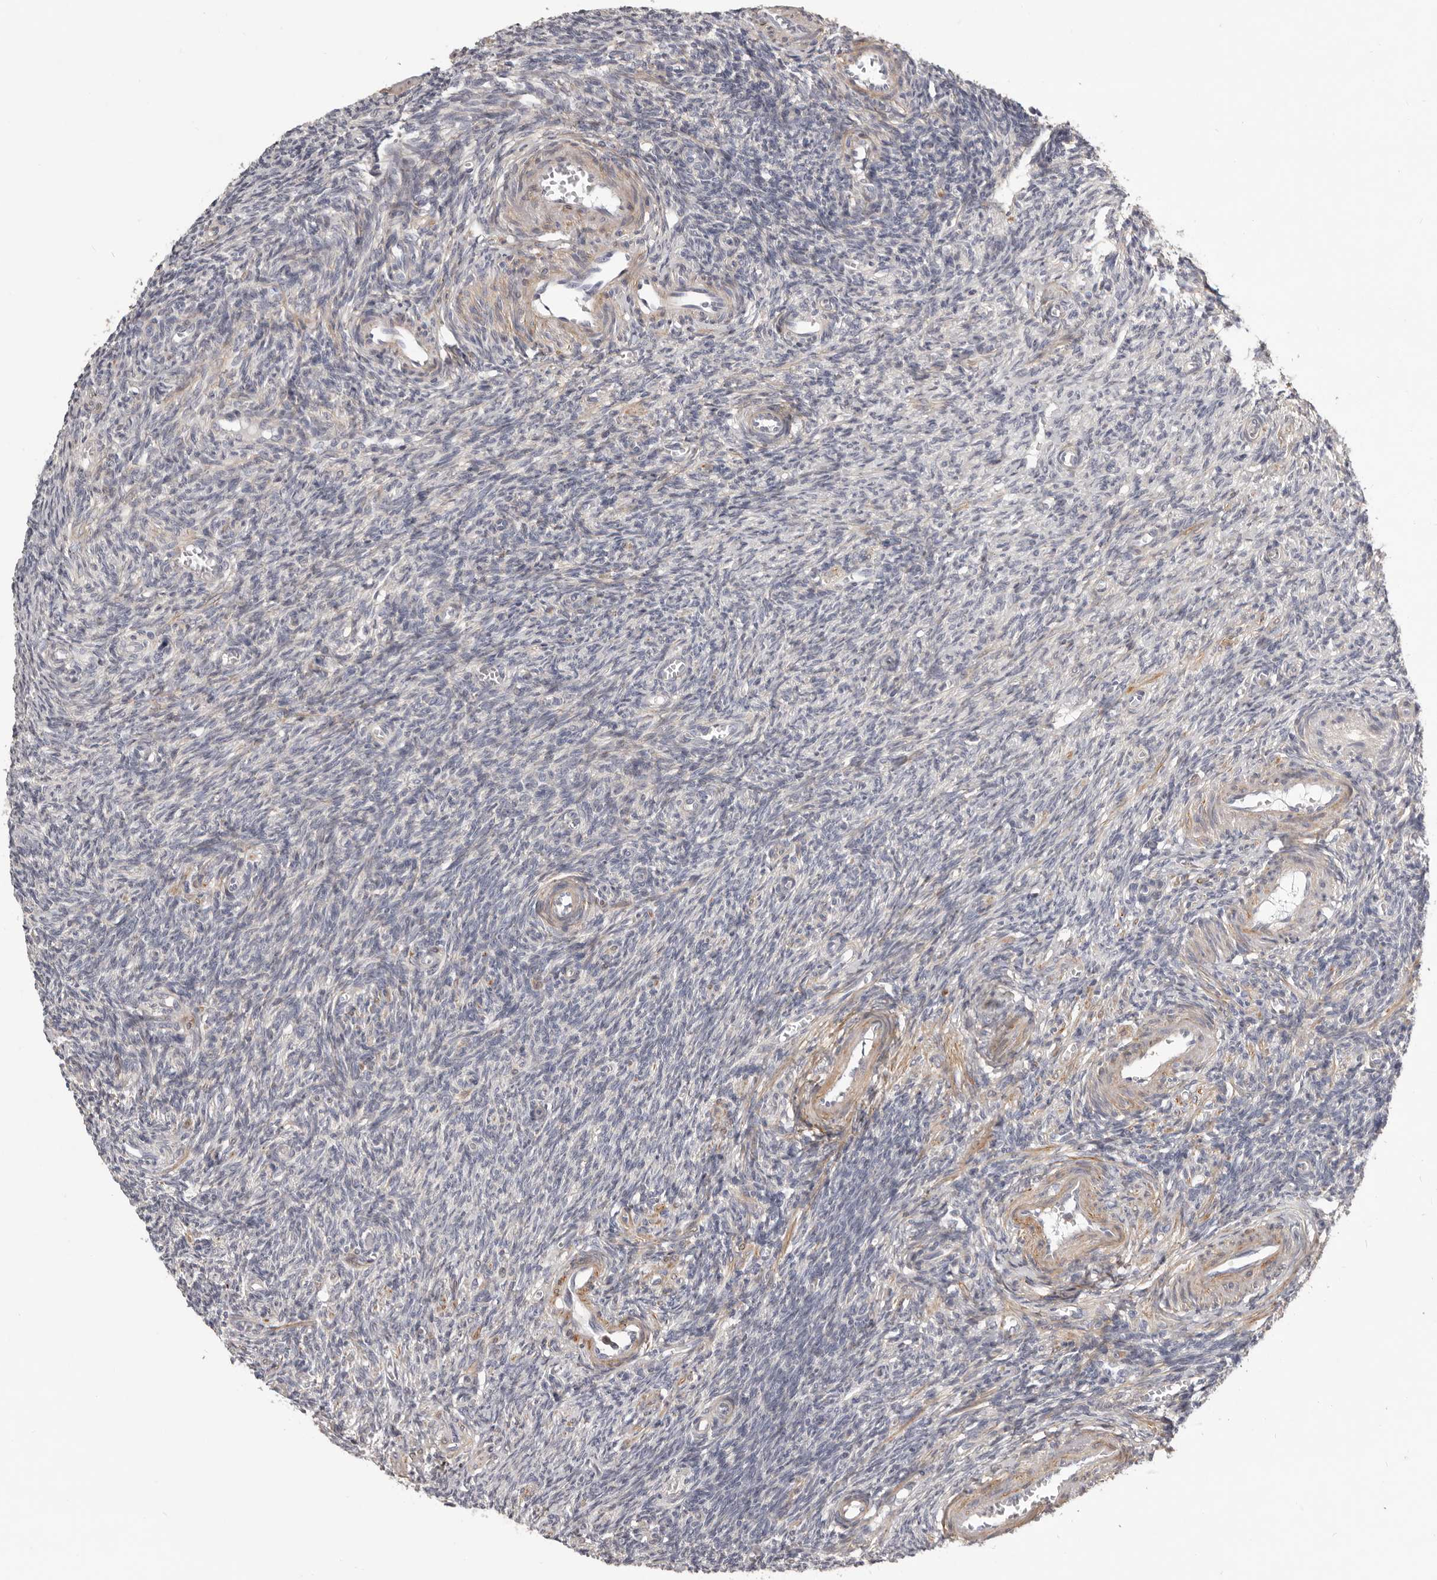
{"staining": {"intensity": "negative", "quantity": "none", "location": "none"}, "tissue": "ovary", "cell_type": "Ovarian stroma cells", "image_type": "normal", "snomed": [{"axis": "morphology", "description": "Normal tissue, NOS"}, {"axis": "topography", "description": "Ovary"}], "caption": "Immunohistochemistry (IHC) photomicrograph of unremarkable ovary stained for a protein (brown), which exhibits no expression in ovarian stroma cells.", "gene": "MRPS10", "patient": {"sex": "female", "age": 27}}